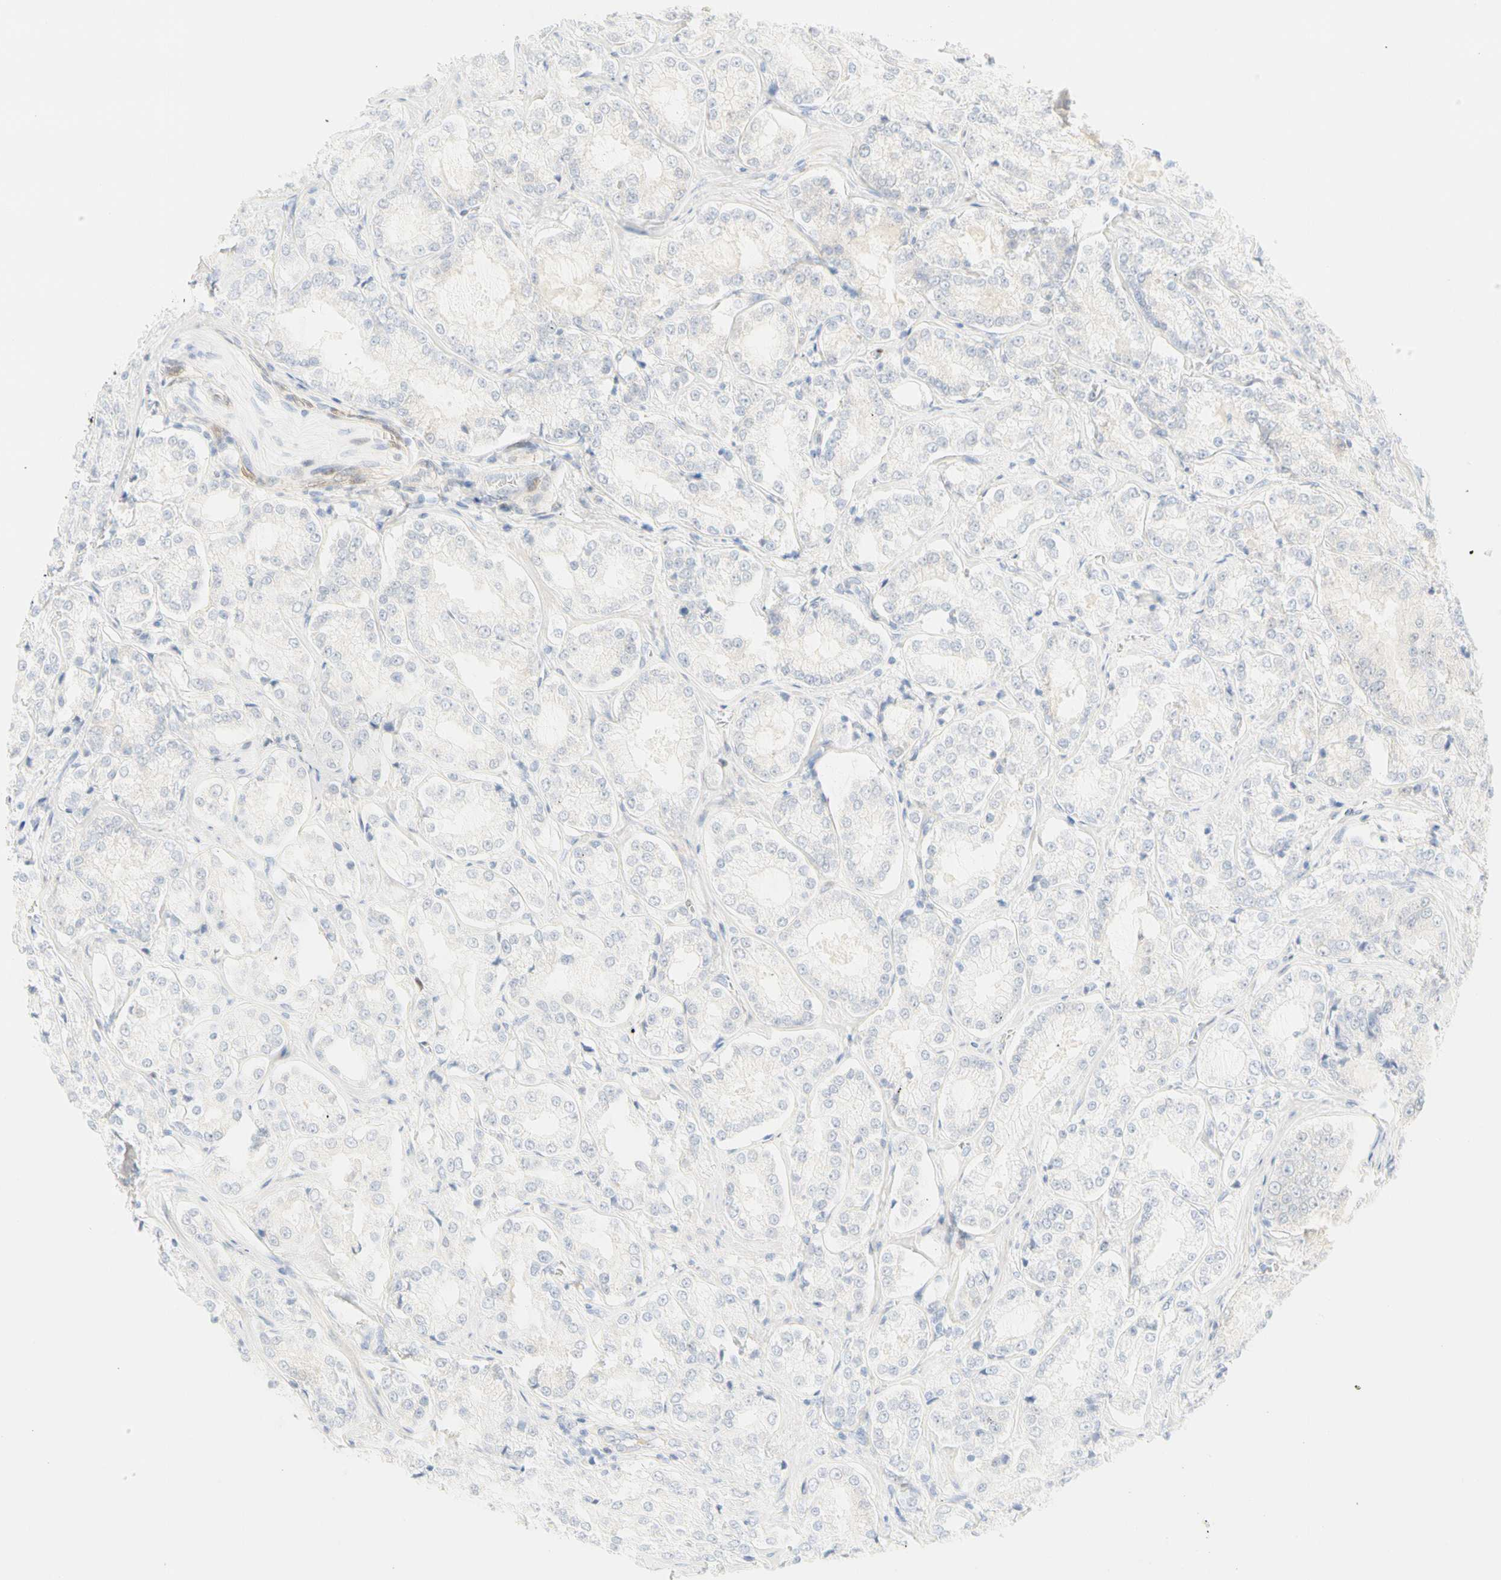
{"staining": {"intensity": "weak", "quantity": "<25%", "location": "cytoplasmic/membranous"}, "tissue": "prostate cancer", "cell_type": "Tumor cells", "image_type": "cancer", "snomed": [{"axis": "morphology", "description": "Adenocarcinoma, High grade"}, {"axis": "topography", "description": "Prostate"}], "caption": "Protein analysis of prostate cancer exhibits no significant positivity in tumor cells. (DAB (3,3'-diaminobenzidine) IHC, high magnification).", "gene": "SELENBP1", "patient": {"sex": "male", "age": 73}}